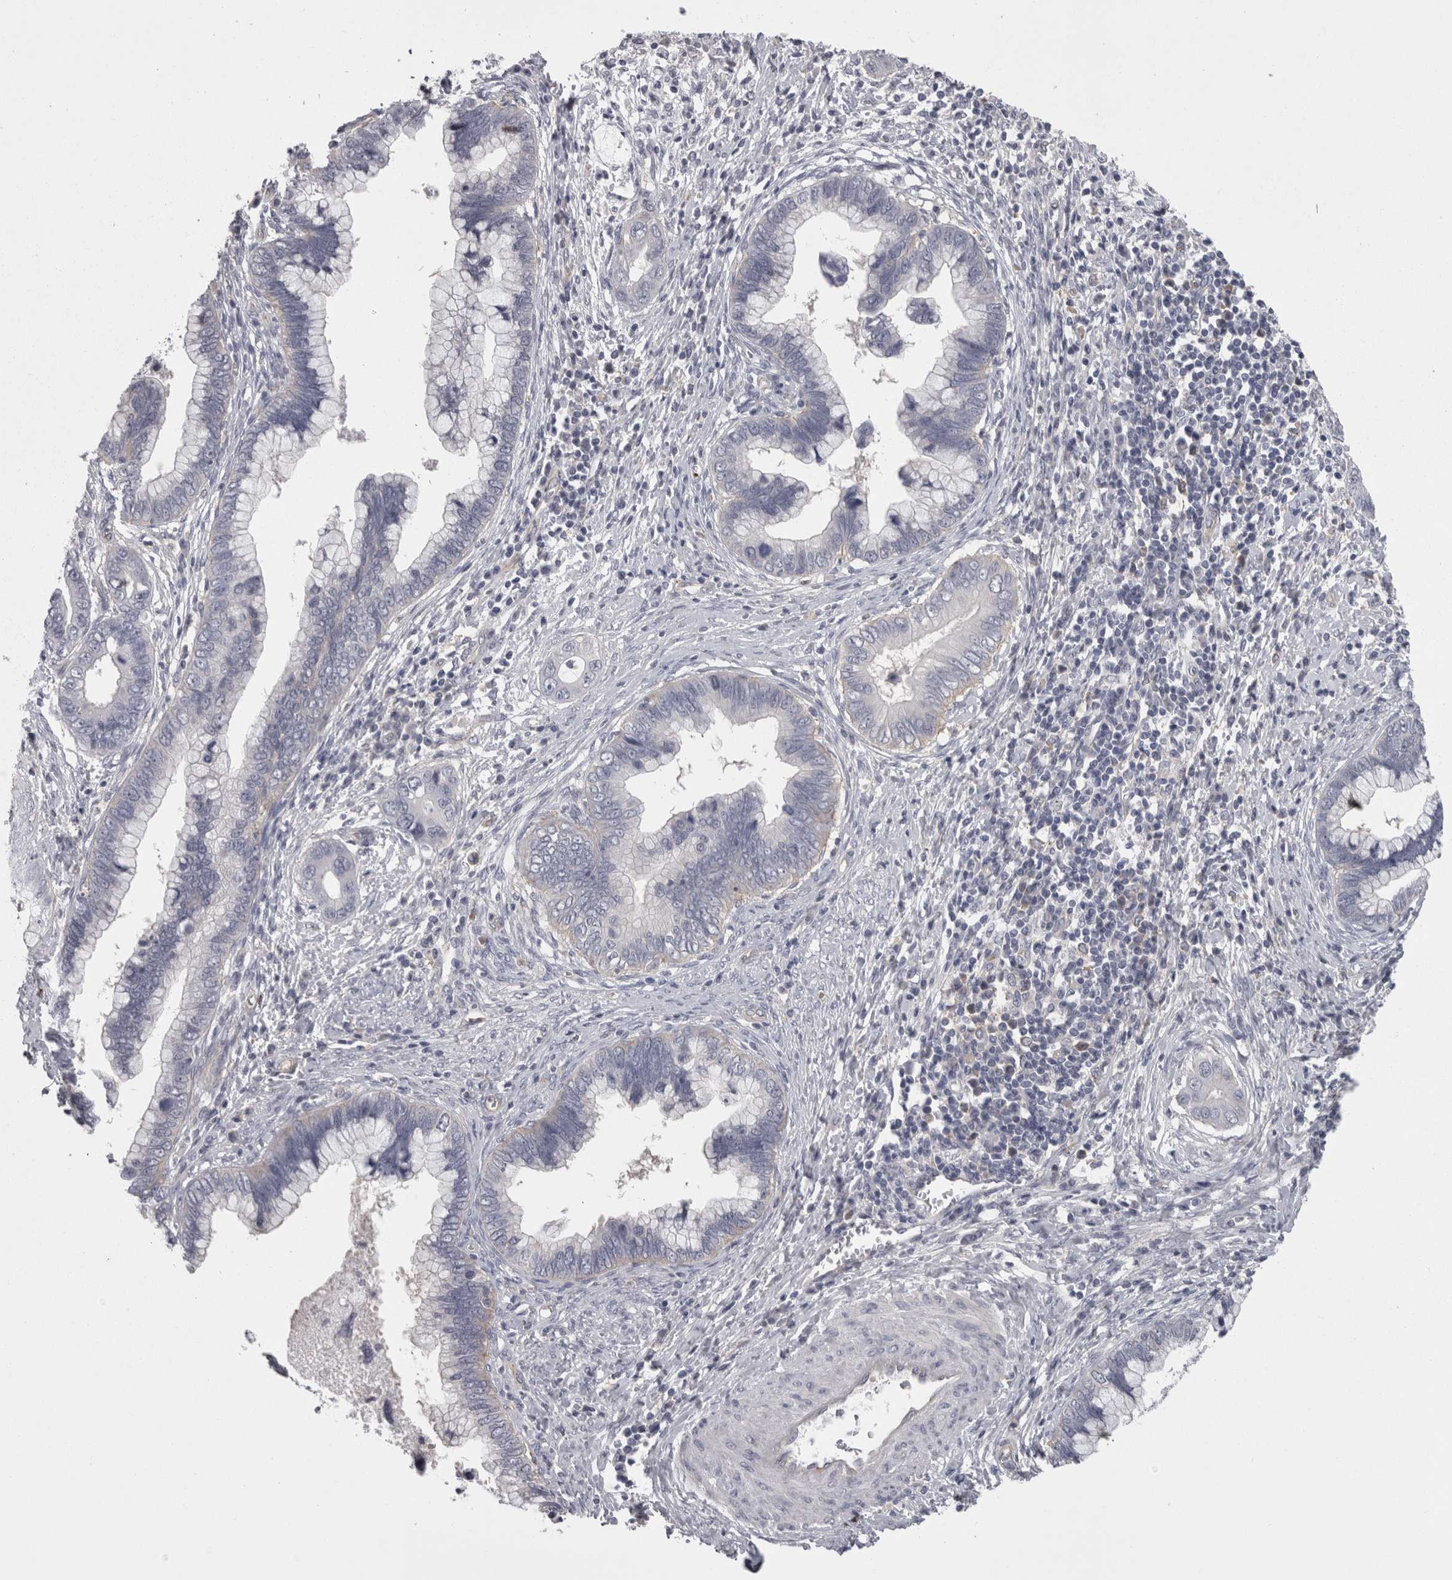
{"staining": {"intensity": "negative", "quantity": "none", "location": "none"}, "tissue": "cervical cancer", "cell_type": "Tumor cells", "image_type": "cancer", "snomed": [{"axis": "morphology", "description": "Adenocarcinoma, NOS"}, {"axis": "topography", "description": "Cervix"}], "caption": "Photomicrograph shows no significant protein positivity in tumor cells of cervical cancer.", "gene": "LYZL6", "patient": {"sex": "female", "age": 44}}